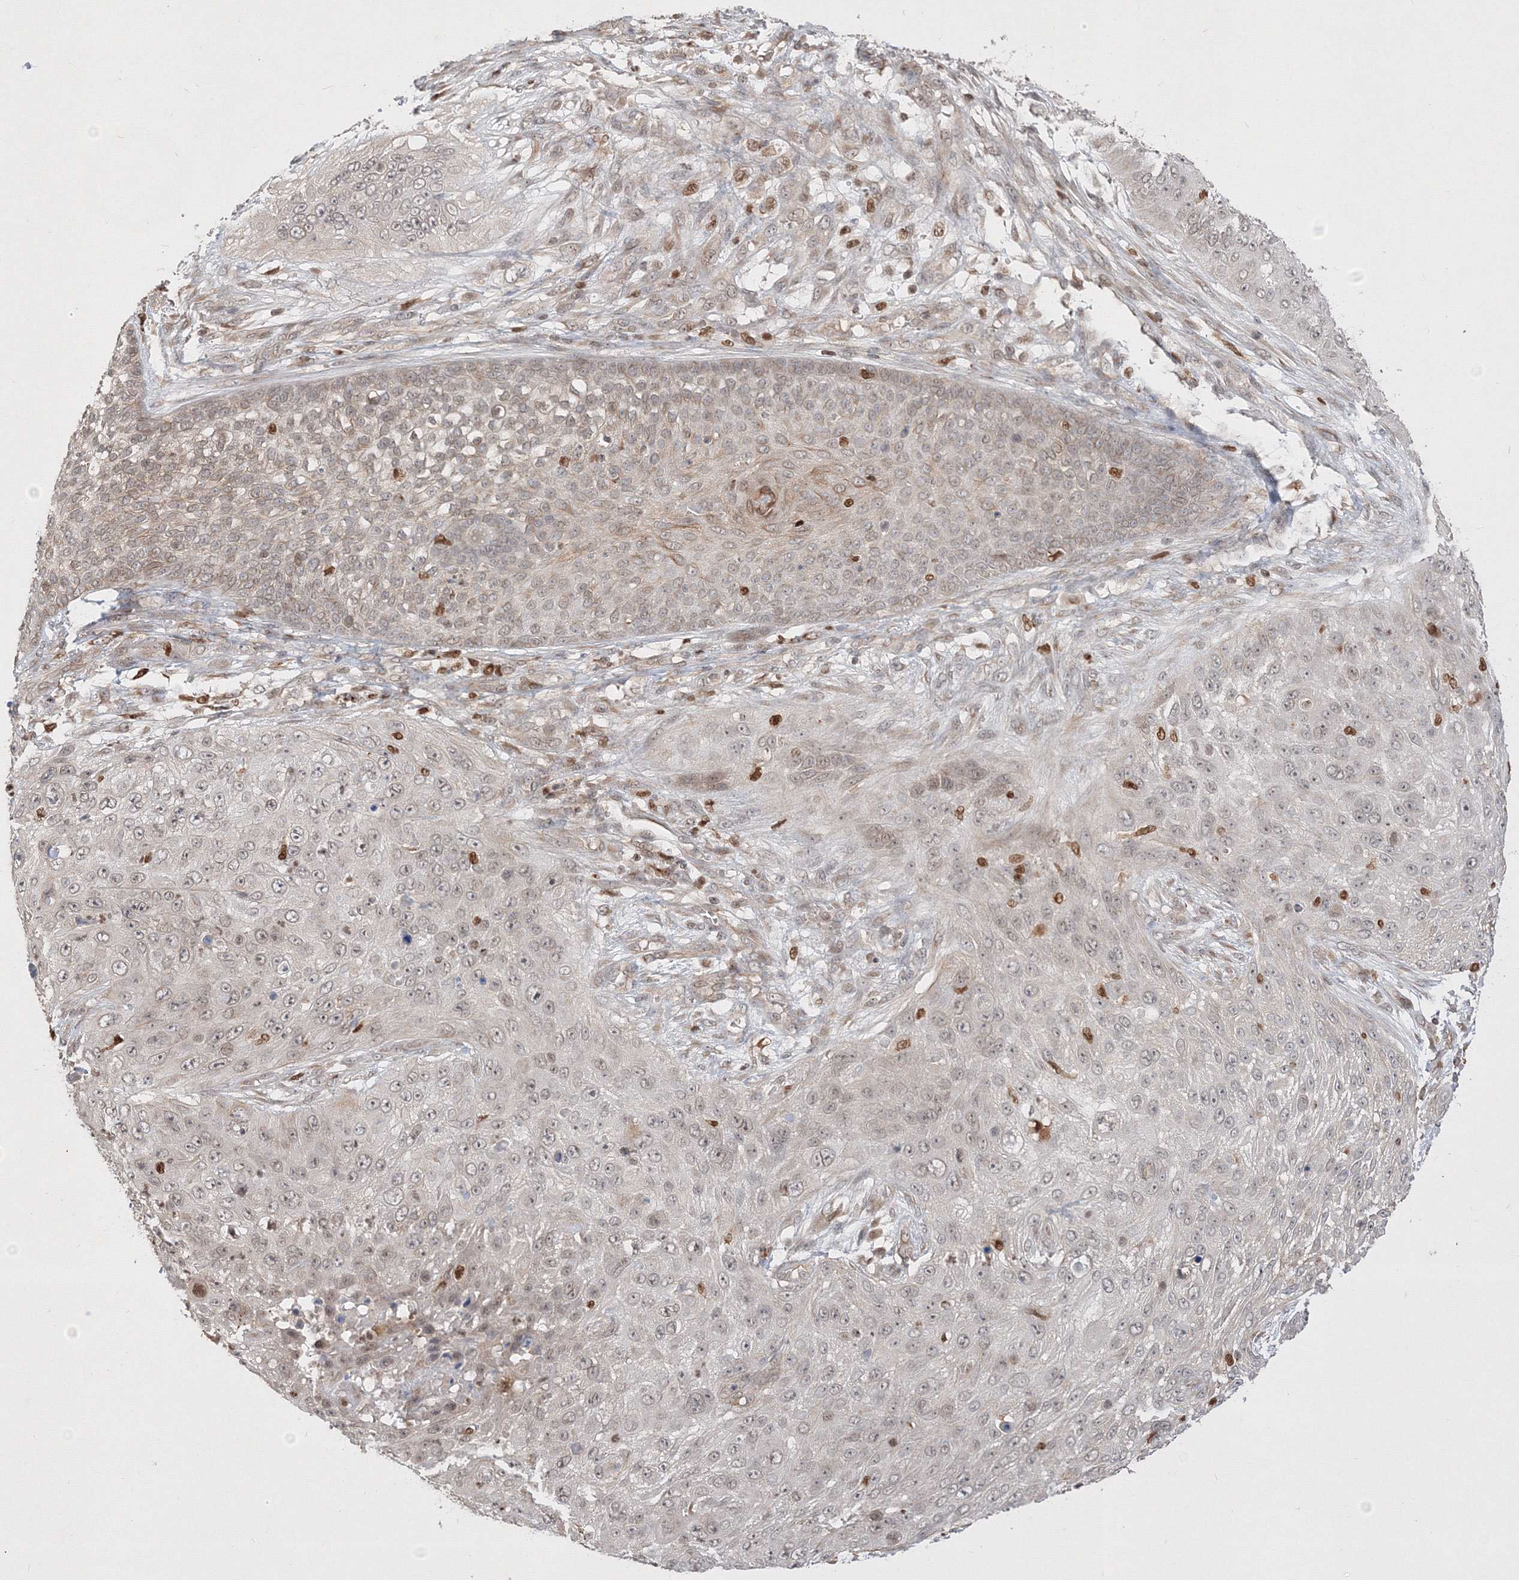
{"staining": {"intensity": "negative", "quantity": "none", "location": "none"}, "tissue": "skin cancer", "cell_type": "Tumor cells", "image_type": "cancer", "snomed": [{"axis": "morphology", "description": "Squamous cell carcinoma, NOS"}, {"axis": "topography", "description": "Skin"}], "caption": "Immunohistochemistry (IHC) photomicrograph of human squamous cell carcinoma (skin) stained for a protein (brown), which reveals no staining in tumor cells.", "gene": "TMEM50B", "patient": {"sex": "female", "age": 80}}